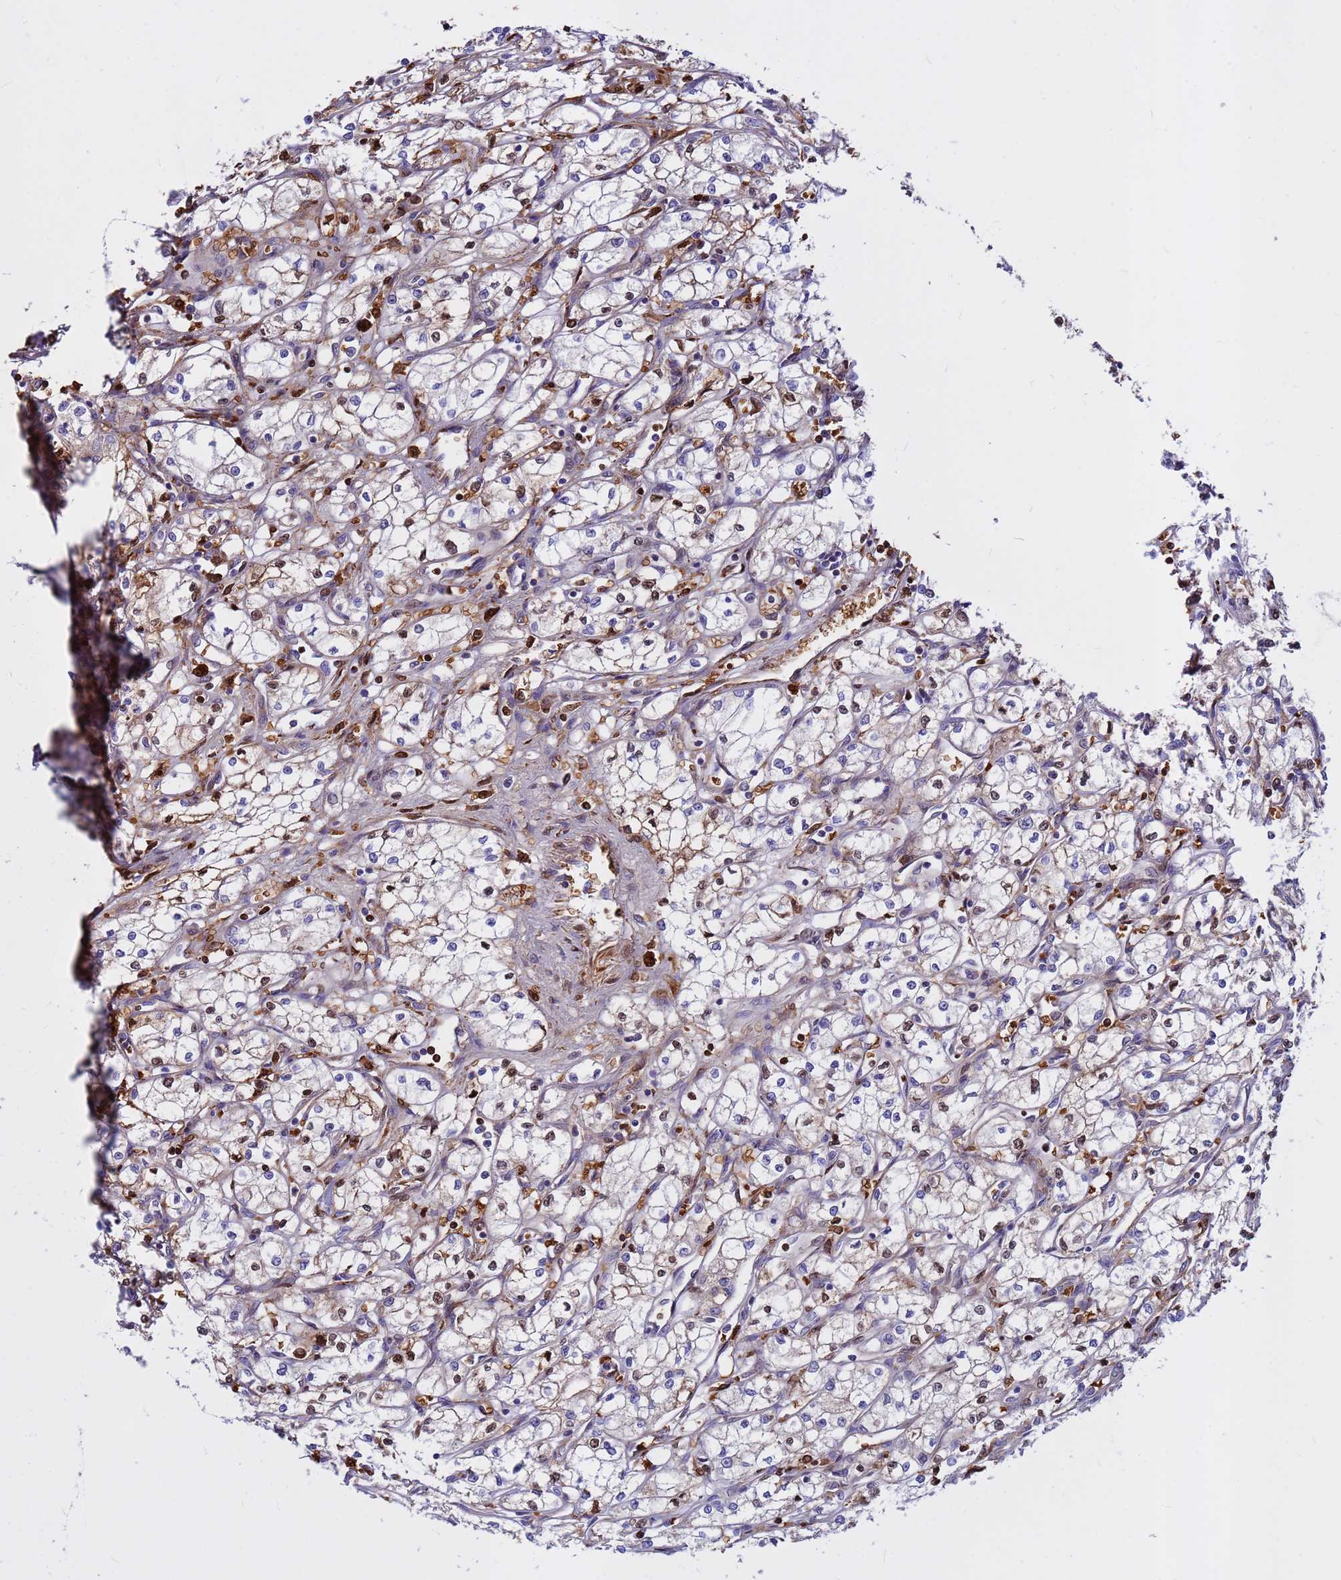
{"staining": {"intensity": "negative", "quantity": "none", "location": "none"}, "tissue": "renal cancer", "cell_type": "Tumor cells", "image_type": "cancer", "snomed": [{"axis": "morphology", "description": "Adenocarcinoma, NOS"}, {"axis": "topography", "description": "Kidney"}], "caption": "Renal cancer was stained to show a protein in brown. There is no significant positivity in tumor cells.", "gene": "ZNF669", "patient": {"sex": "male", "age": 59}}